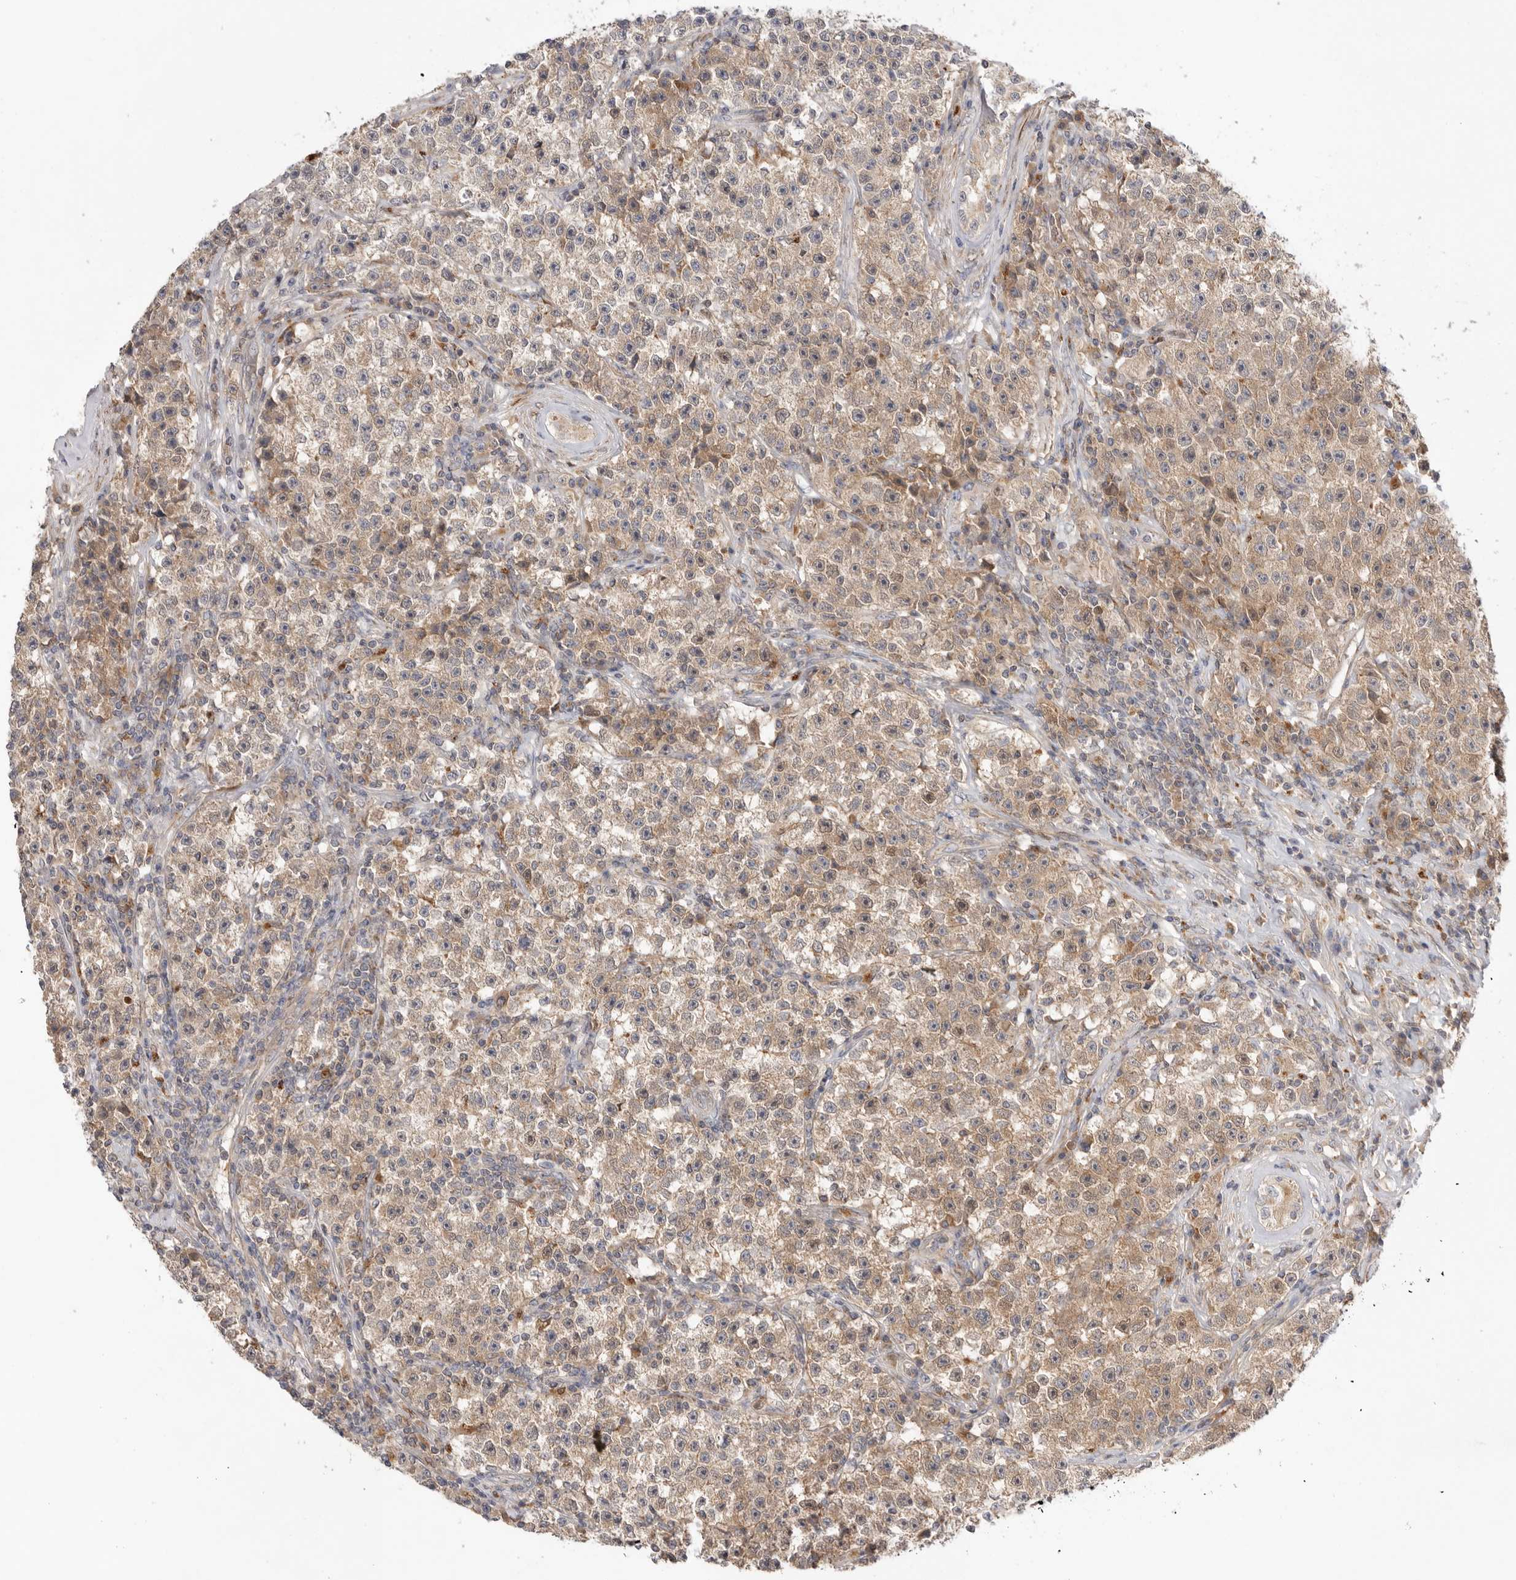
{"staining": {"intensity": "moderate", "quantity": ">75%", "location": "cytoplasmic/membranous"}, "tissue": "testis cancer", "cell_type": "Tumor cells", "image_type": "cancer", "snomed": [{"axis": "morphology", "description": "Seminoma, NOS"}, {"axis": "topography", "description": "Testis"}], "caption": "A medium amount of moderate cytoplasmic/membranous expression is identified in approximately >75% of tumor cells in testis seminoma tissue.", "gene": "GNE", "patient": {"sex": "male", "age": 22}}